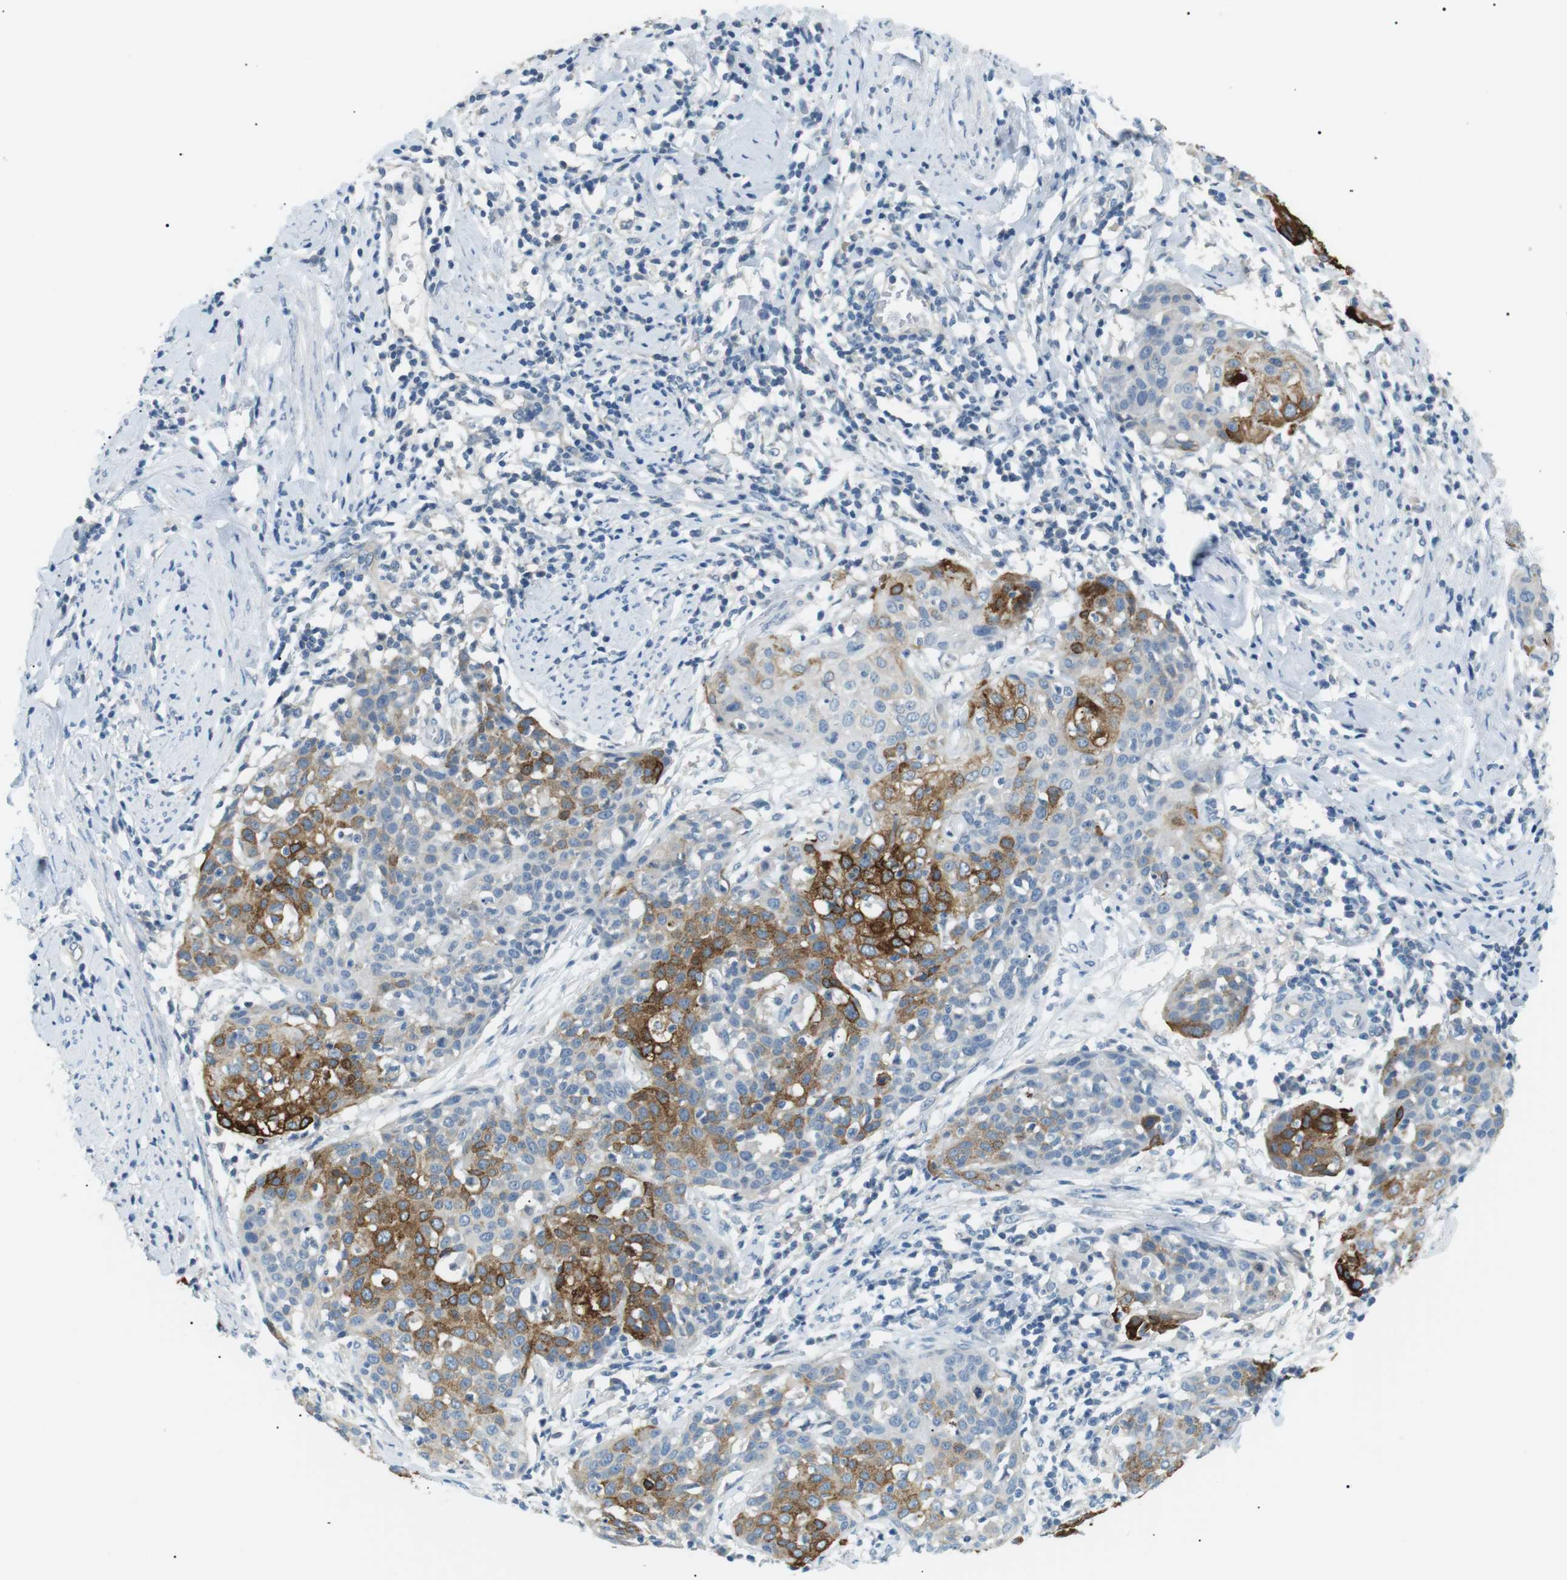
{"staining": {"intensity": "moderate", "quantity": "25%-75%", "location": "cytoplasmic/membranous"}, "tissue": "cervical cancer", "cell_type": "Tumor cells", "image_type": "cancer", "snomed": [{"axis": "morphology", "description": "Squamous cell carcinoma, NOS"}, {"axis": "topography", "description": "Cervix"}], "caption": "Immunohistochemistry staining of squamous cell carcinoma (cervical), which shows medium levels of moderate cytoplasmic/membranous expression in approximately 25%-75% of tumor cells indicating moderate cytoplasmic/membranous protein expression. The staining was performed using DAB (3,3'-diaminobenzidine) (brown) for protein detection and nuclei were counterstained in hematoxylin (blue).", "gene": "CDH26", "patient": {"sex": "female", "age": 38}}